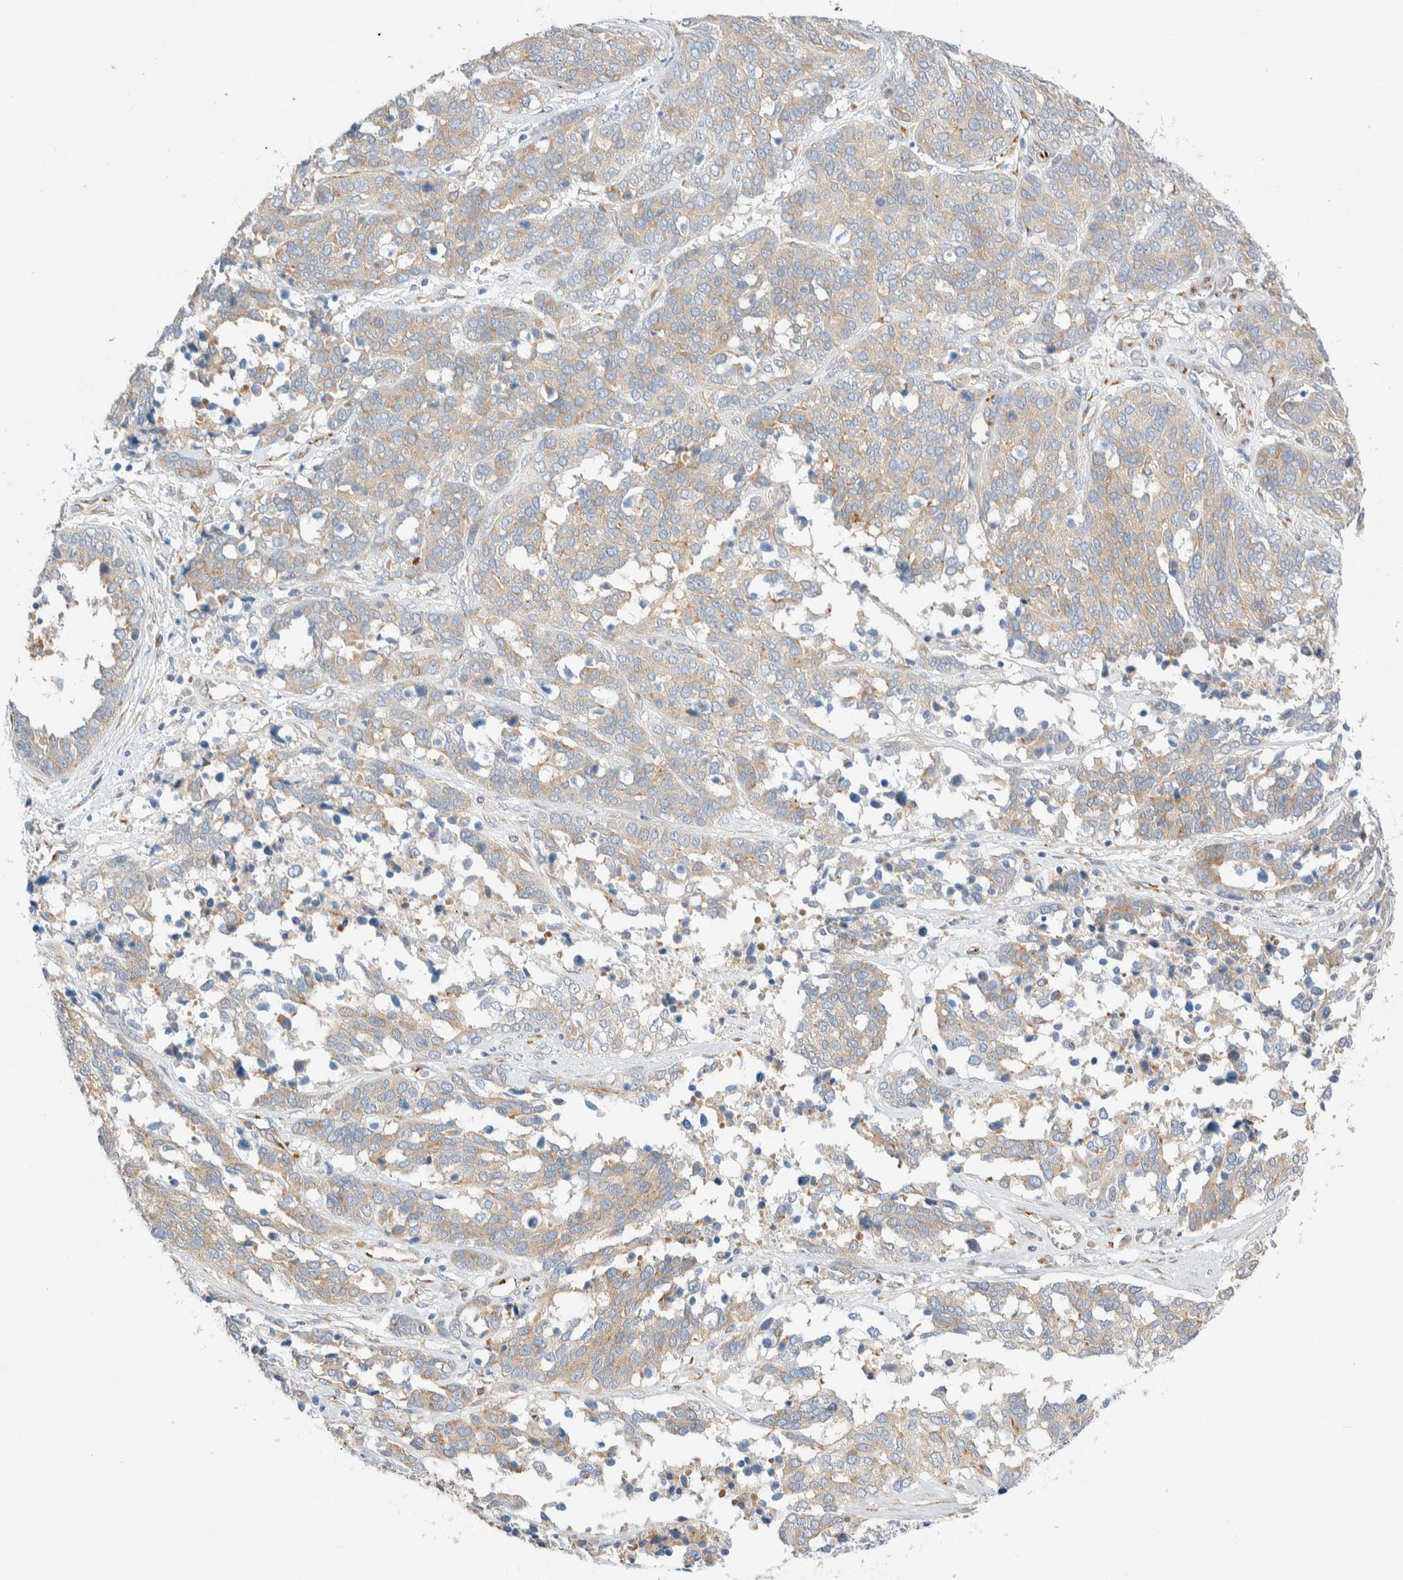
{"staining": {"intensity": "weak", "quantity": "25%-75%", "location": "cytoplasmic/membranous"}, "tissue": "ovarian cancer", "cell_type": "Tumor cells", "image_type": "cancer", "snomed": [{"axis": "morphology", "description": "Cystadenocarcinoma, serous, NOS"}, {"axis": "topography", "description": "Ovary"}], "caption": "Serous cystadenocarcinoma (ovarian) tissue reveals weak cytoplasmic/membranous expression in approximately 25%-75% of tumor cells, visualized by immunohistochemistry.", "gene": "TMEM184B", "patient": {"sex": "female", "age": 44}}